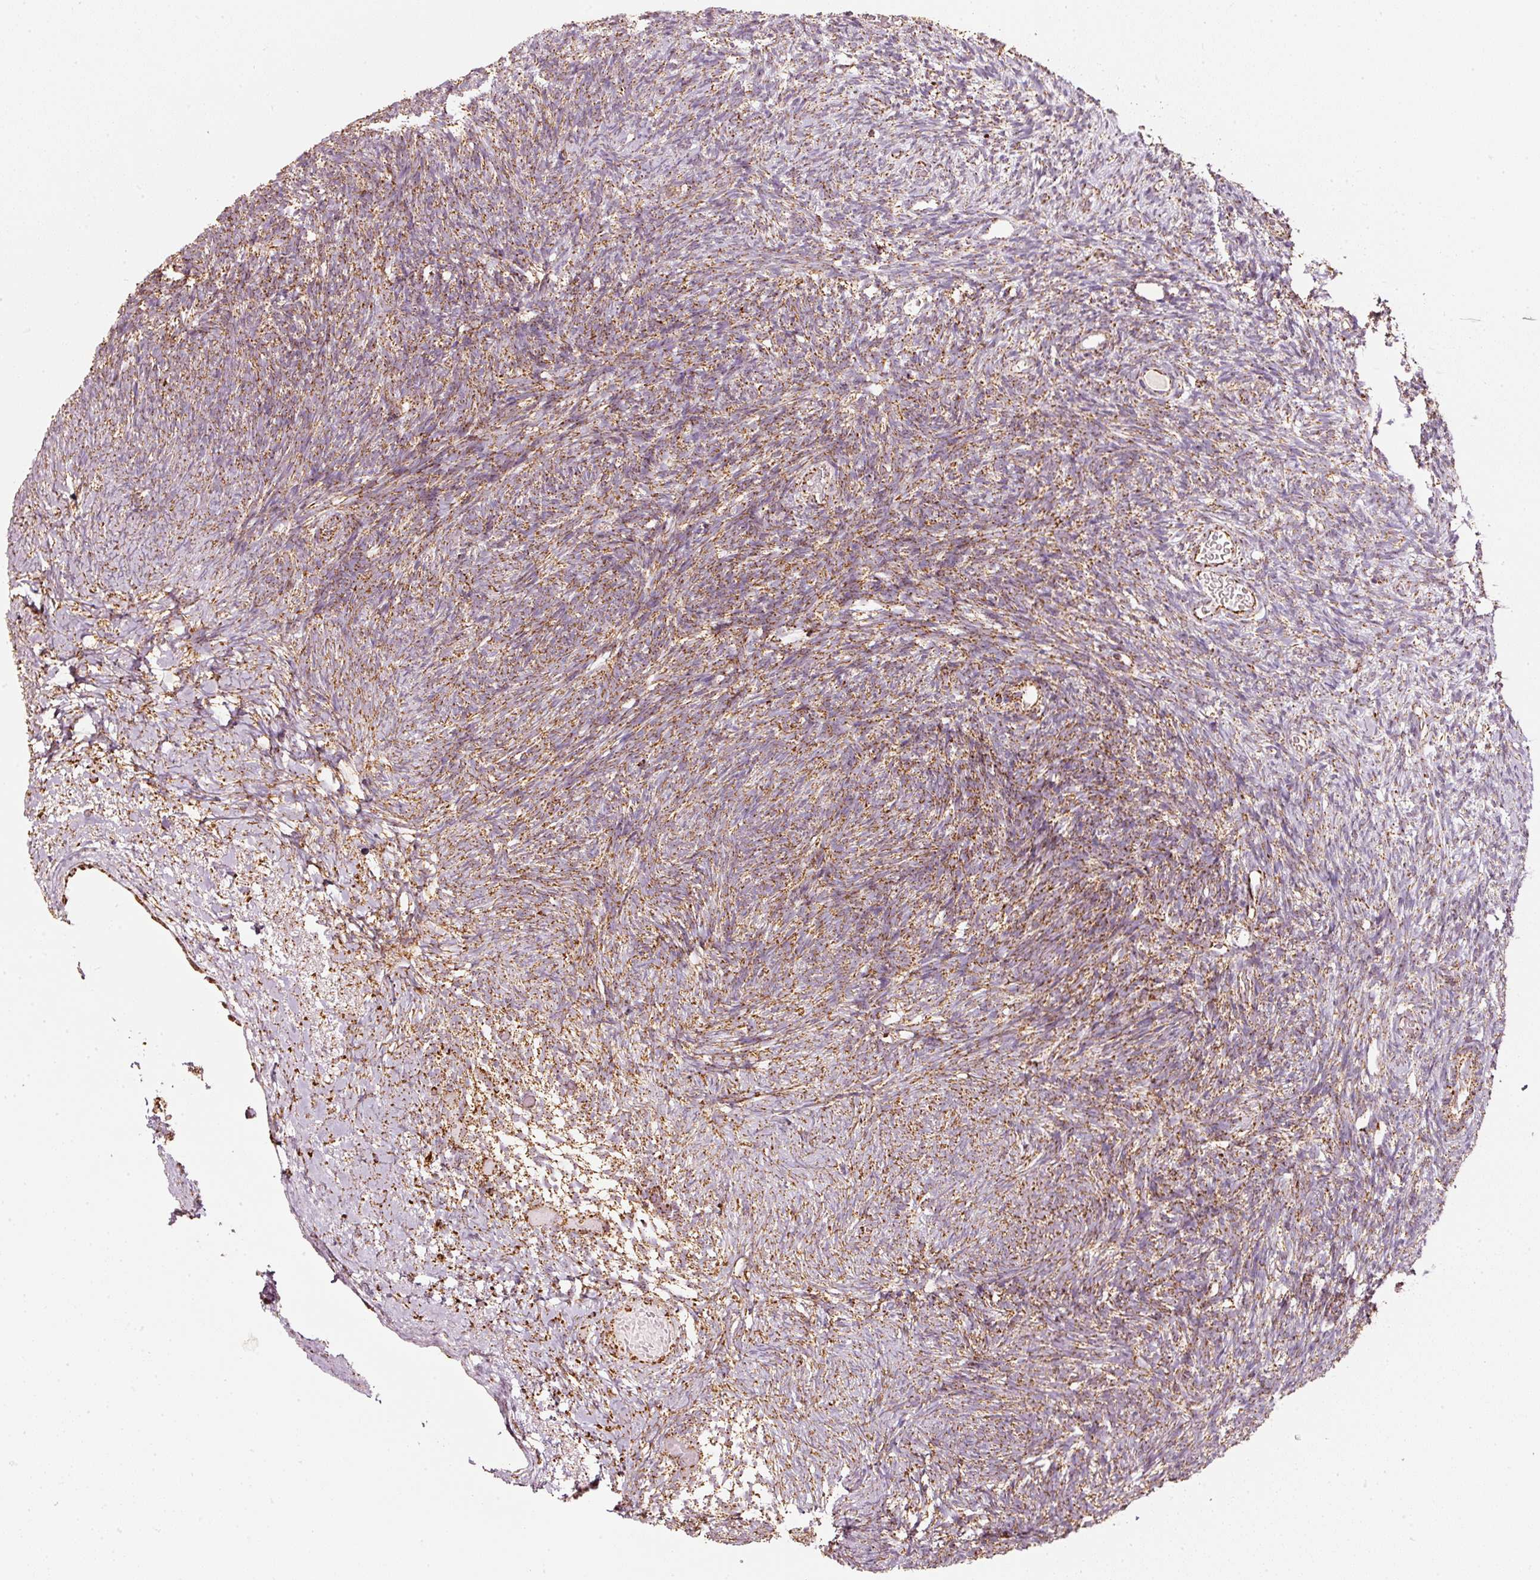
{"staining": {"intensity": "moderate", "quantity": ">75%", "location": "cytoplasmic/membranous"}, "tissue": "ovary", "cell_type": "Ovarian stroma cells", "image_type": "normal", "snomed": [{"axis": "morphology", "description": "Normal tissue, NOS"}, {"axis": "topography", "description": "Ovary"}], "caption": "IHC histopathology image of unremarkable ovary: ovary stained using immunohistochemistry demonstrates medium levels of moderate protein expression localized specifically in the cytoplasmic/membranous of ovarian stroma cells, appearing as a cytoplasmic/membranous brown color.", "gene": "UQCRC1", "patient": {"sex": "female", "age": 39}}